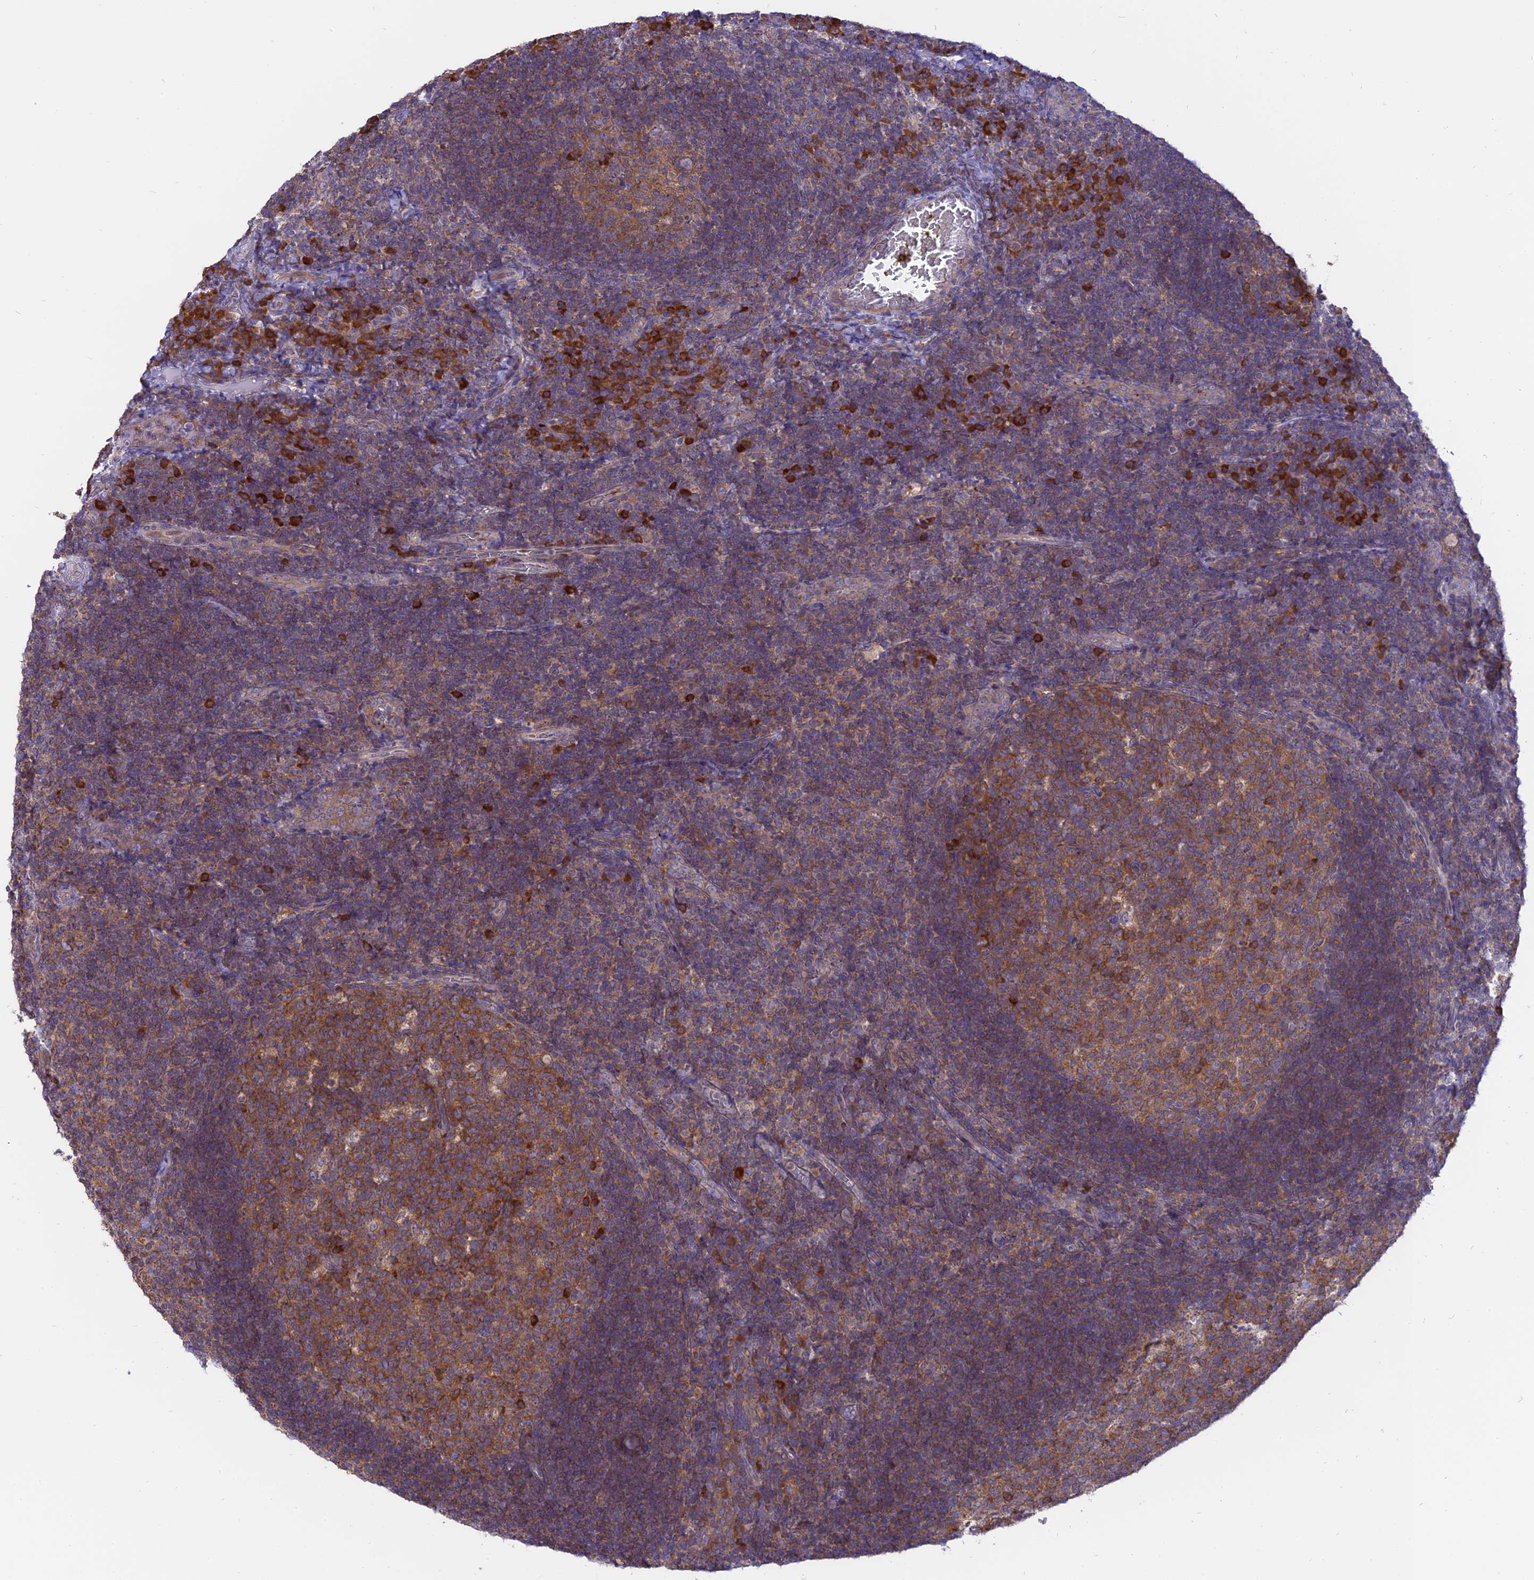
{"staining": {"intensity": "moderate", "quantity": ">75%", "location": "cytoplasmic/membranous"}, "tissue": "tonsil", "cell_type": "Germinal center cells", "image_type": "normal", "snomed": [{"axis": "morphology", "description": "Normal tissue, NOS"}, {"axis": "topography", "description": "Tonsil"}], "caption": "High-magnification brightfield microscopy of benign tonsil stained with DAB (3,3'-diaminobenzidine) (brown) and counterstained with hematoxylin (blue). germinal center cells exhibit moderate cytoplasmic/membranous positivity is identified in about>75% of cells. The staining was performed using DAB, with brown indicating positive protein expression. Nuclei are stained blue with hematoxylin.", "gene": "IL21R", "patient": {"sex": "male", "age": 17}}